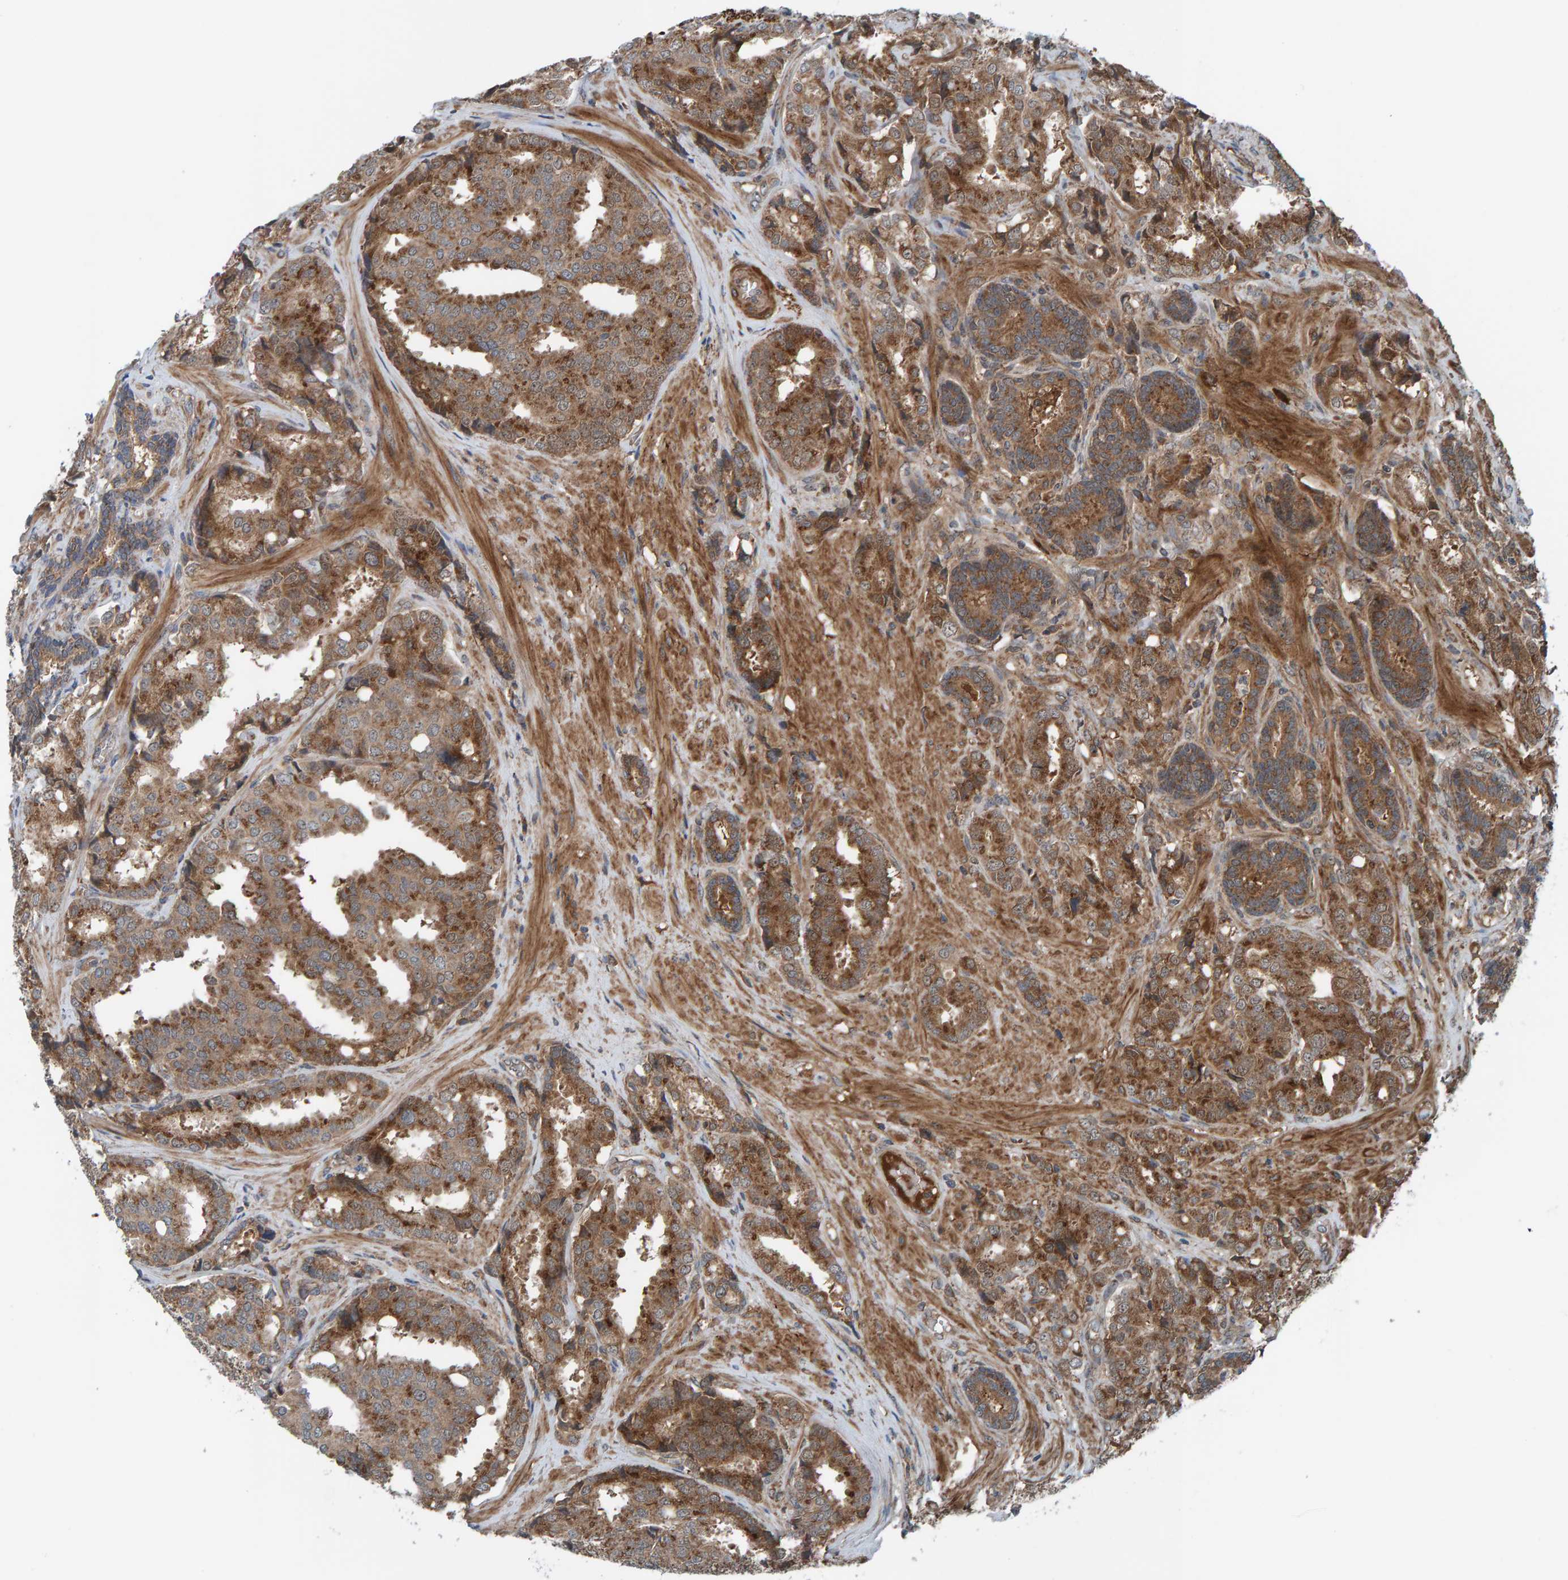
{"staining": {"intensity": "moderate", "quantity": ">75%", "location": "cytoplasmic/membranous"}, "tissue": "prostate cancer", "cell_type": "Tumor cells", "image_type": "cancer", "snomed": [{"axis": "morphology", "description": "Adenocarcinoma, High grade"}, {"axis": "topography", "description": "Prostate"}], "caption": "The micrograph shows staining of adenocarcinoma (high-grade) (prostate), revealing moderate cytoplasmic/membranous protein positivity (brown color) within tumor cells.", "gene": "CUEDC1", "patient": {"sex": "male", "age": 50}}